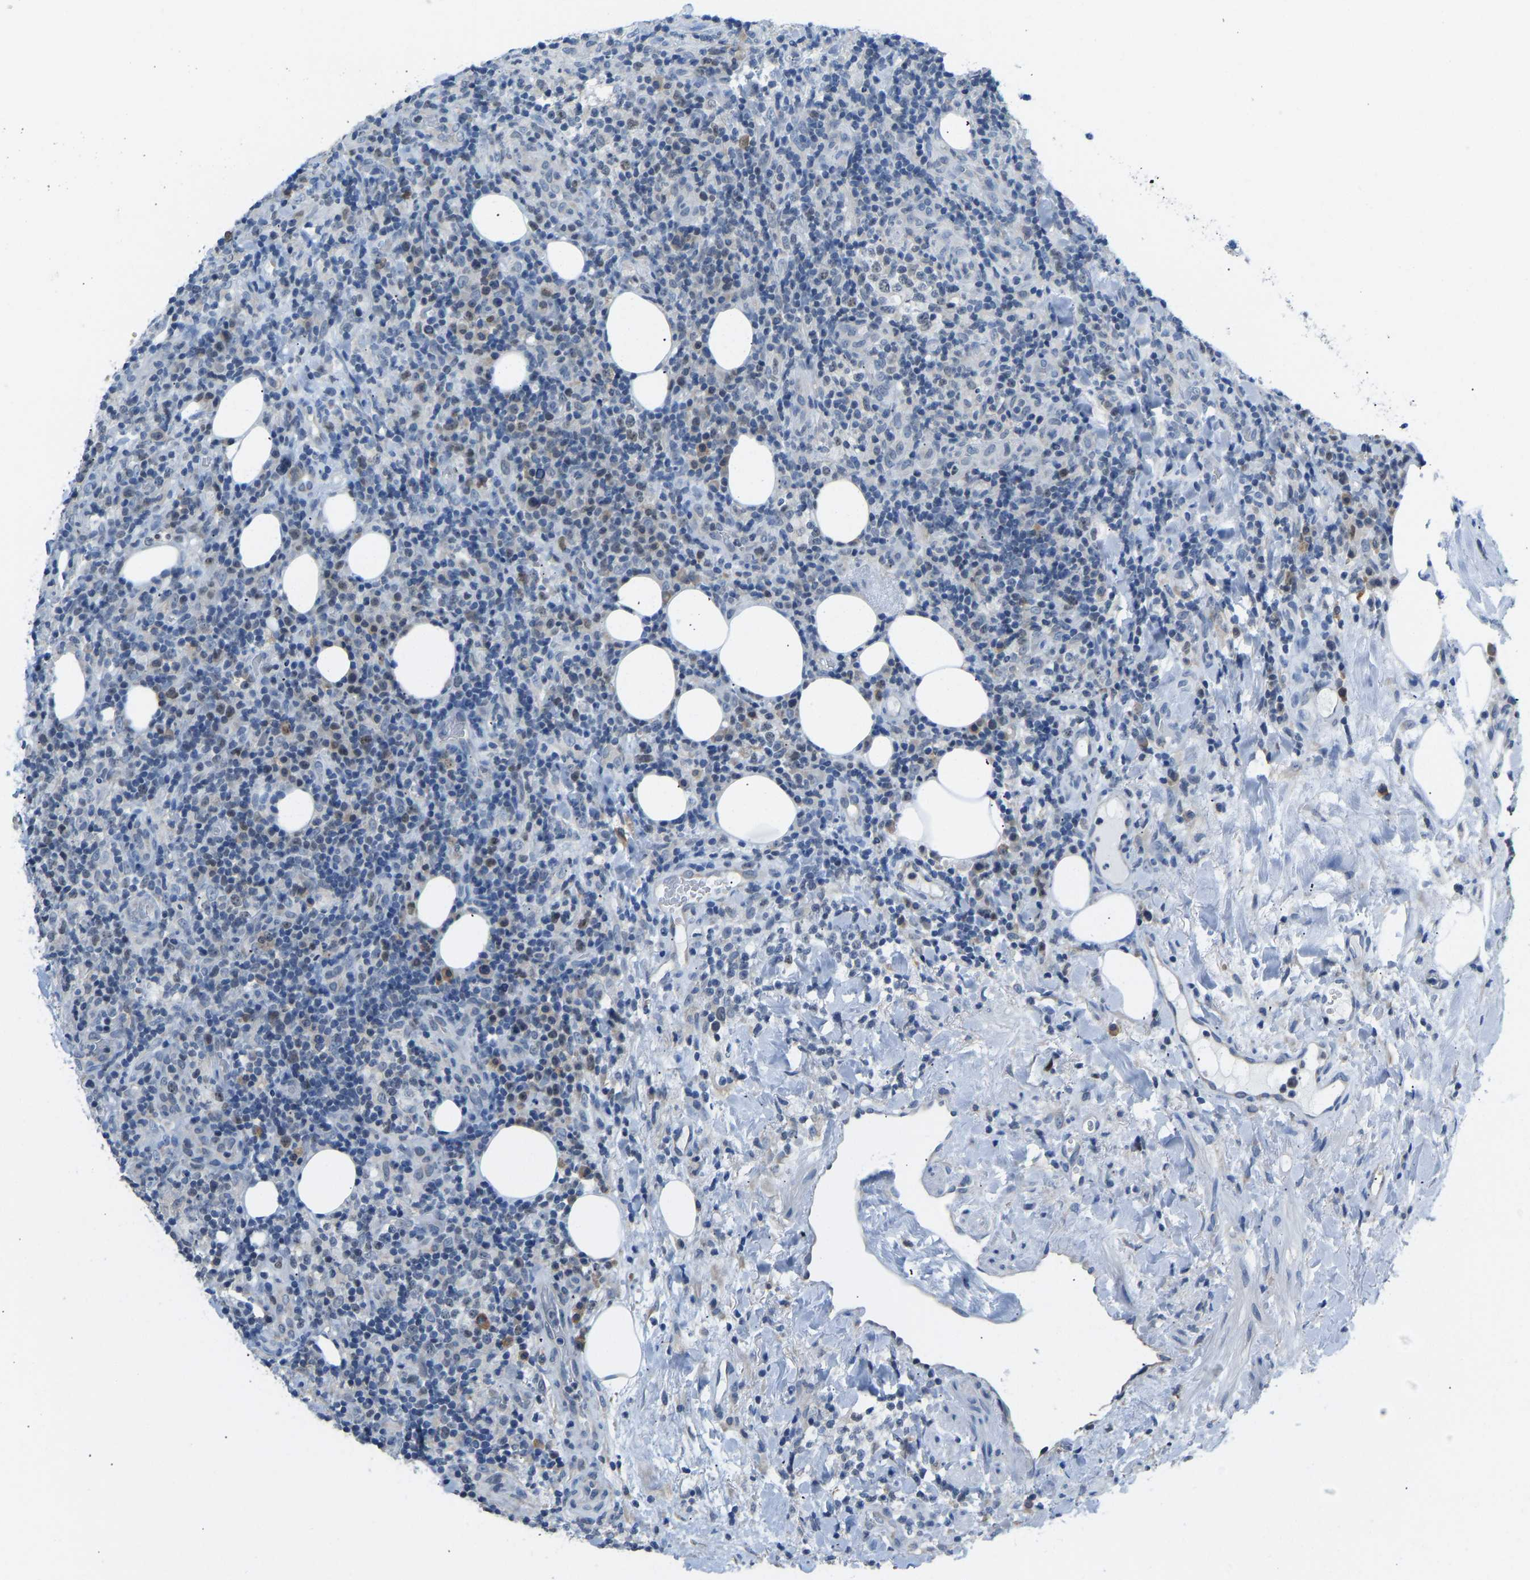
{"staining": {"intensity": "weak", "quantity": "<25%", "location": "nuclear"}, "tissue": "lymphoma", "cell_type": "Tumor cells", "image_type": "cancer", "snomed": [{"axis": "morphology", "description": "Malignant lymphoma, non-Hodgkin's type, High grade"}, {"axis": "topography", "description": "Lymph node"}], "caption": "Lymphoma was stained to show a protein in brown. There is no significant positivity in tumor cells. (Immunohistochemistry, brightfield microscopy, high magnification).", "gene": "VRK1", "patient": {"sex": "female", "age": 76}}